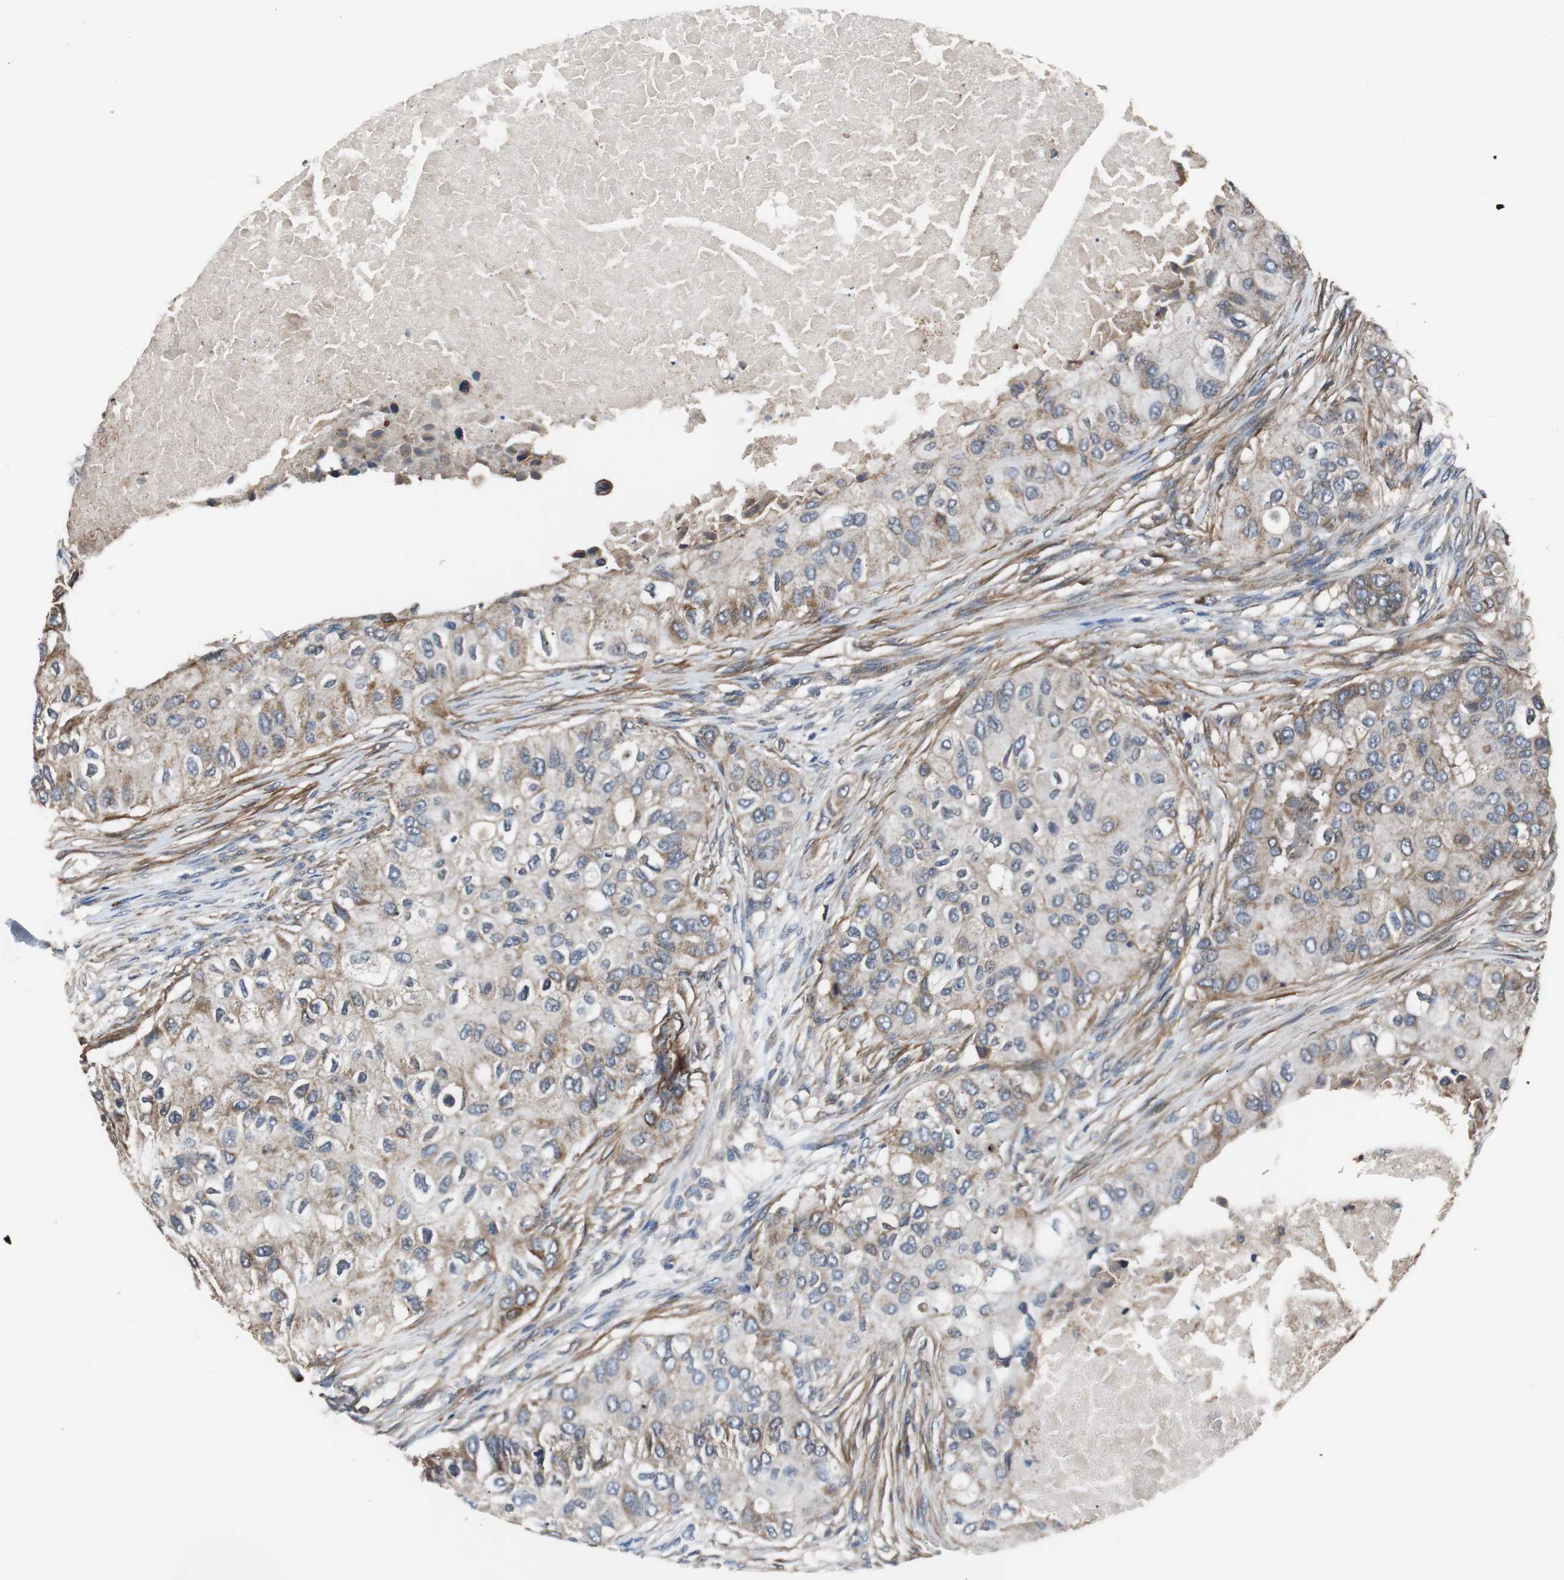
{"staining": {"intensity": "moderate", "quantity": ">75%", "location": "cytoplasmic/membranous"}, "tissue": "breast cancer", "cell_type": "Tumor cells", "image_type": "cancer", "snomed": [{"axis": "morphology", "description": "Normal tissue, NOS"}, {"axis": "morphology", "description": "Duct carcinoma"}, {"axis": "topography", "description": "Breast"}], "caption": "Immunohistochemistry histopathology image of neoplastic tissue: breast infiltrating ductal carcinoma stained using IHC displays medium levels of moderate protein expression localized specifically in the cytoplasmic/membranous of tumor cells, appearing as a cytoplasmic/membranous brown color.", "gene": "PITRM1", "patient": {"sex": "female", "age": 49}}